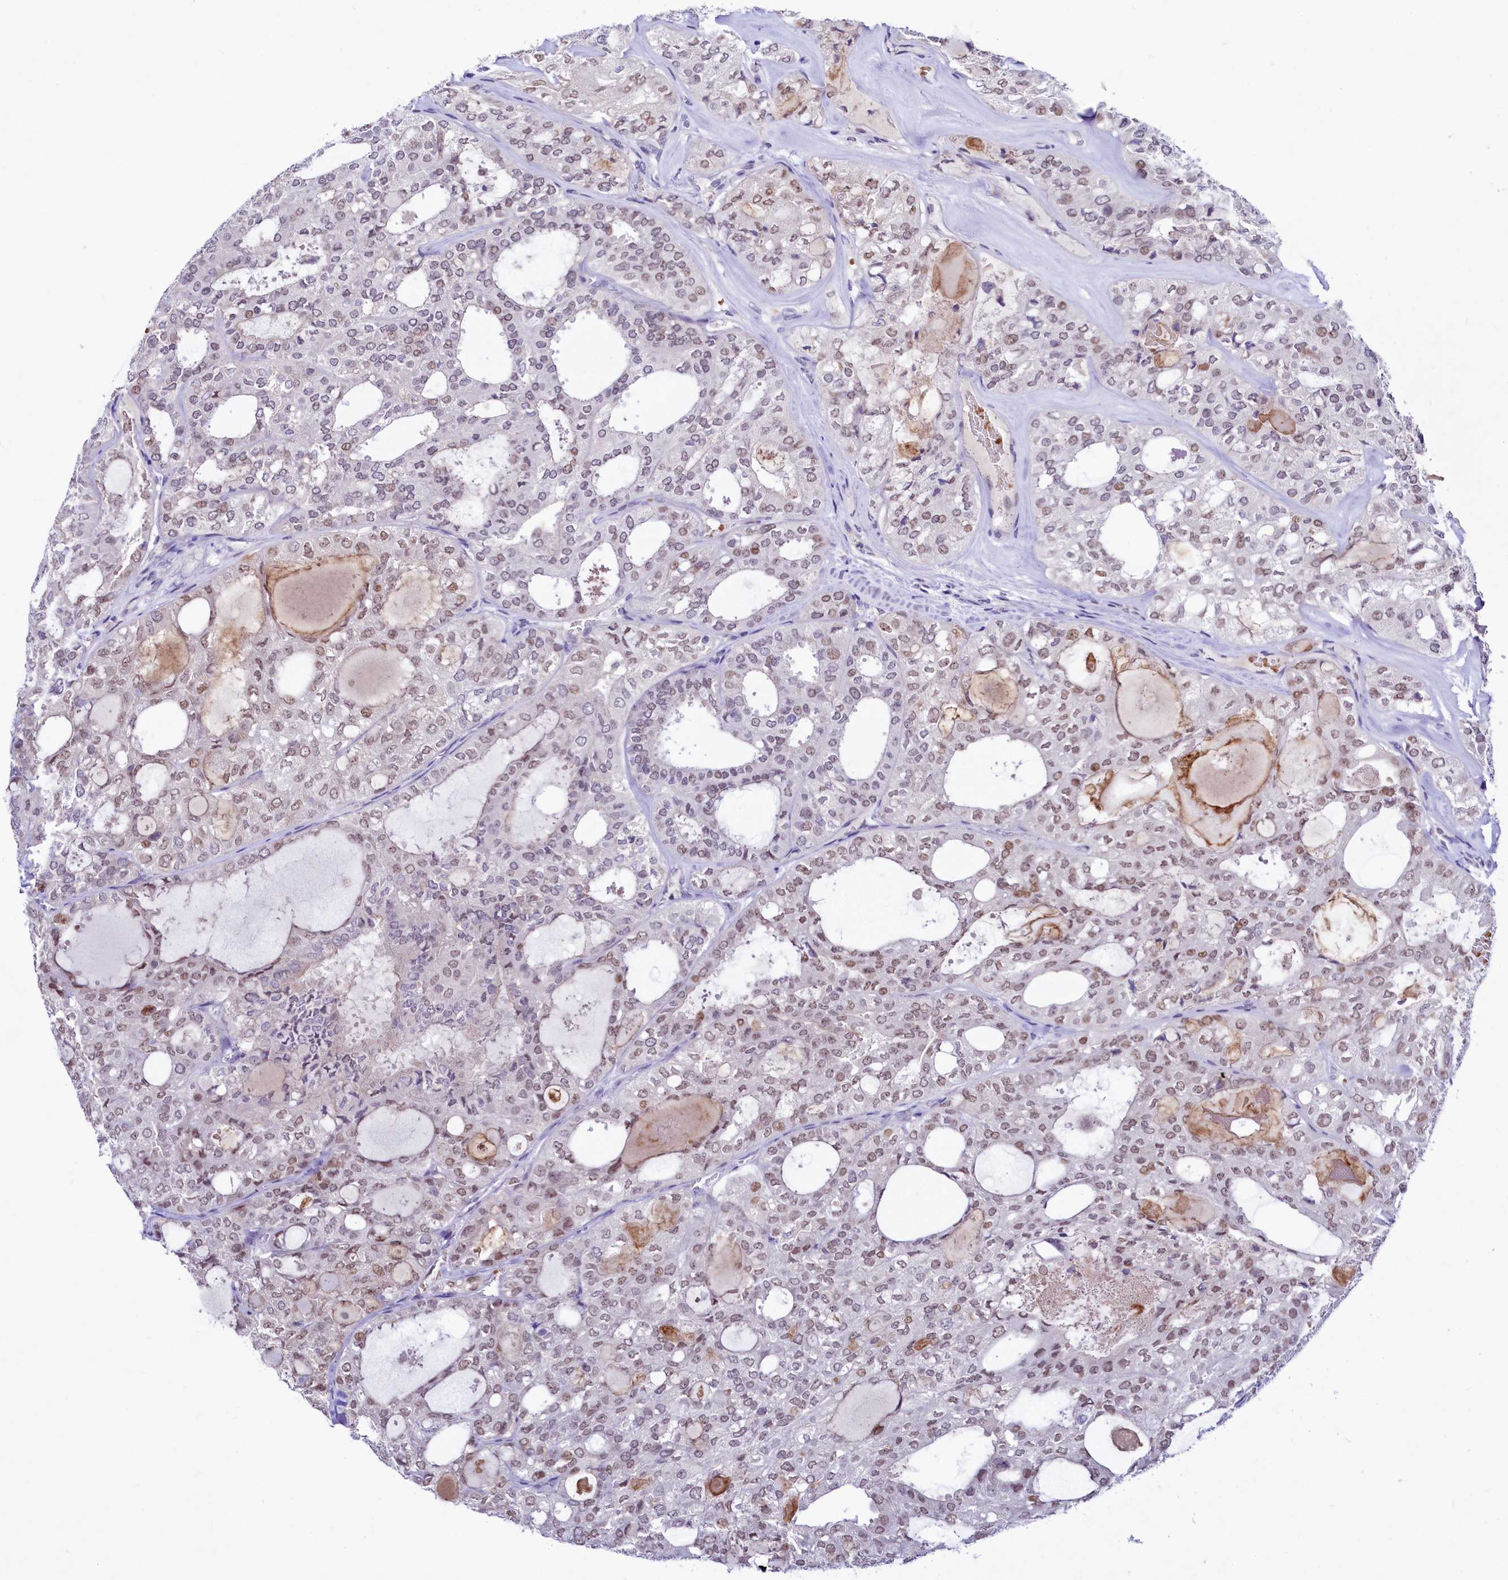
{"staining": {"intensity": "weak", "quantity": "25%-75%", "location": "nuclear"}, "tissue": "thyroid cancer", "cell_type": "Tumor cells", "image_type": "cancer", "snomed": [{"axis": "morphology", "description": "Follicular adenoma carcinoma, NOS"}, {"axis": "topography", "description": "Thyroid gland"}], "caption": "Protein staining displays weak nuclear expression in about 25%-75% of tumor cells in thyroid cancer (follicular adenoma carcinoma). The staining was performed using DAB (3,3'-diaminobenzidine) to visualize the protein expression in brown, while the nuclei were stained in blue with hematoxylin (Magnification: 20x).", "gene": "LEUTX", "patient": {"sex": "male", "age": 75}}